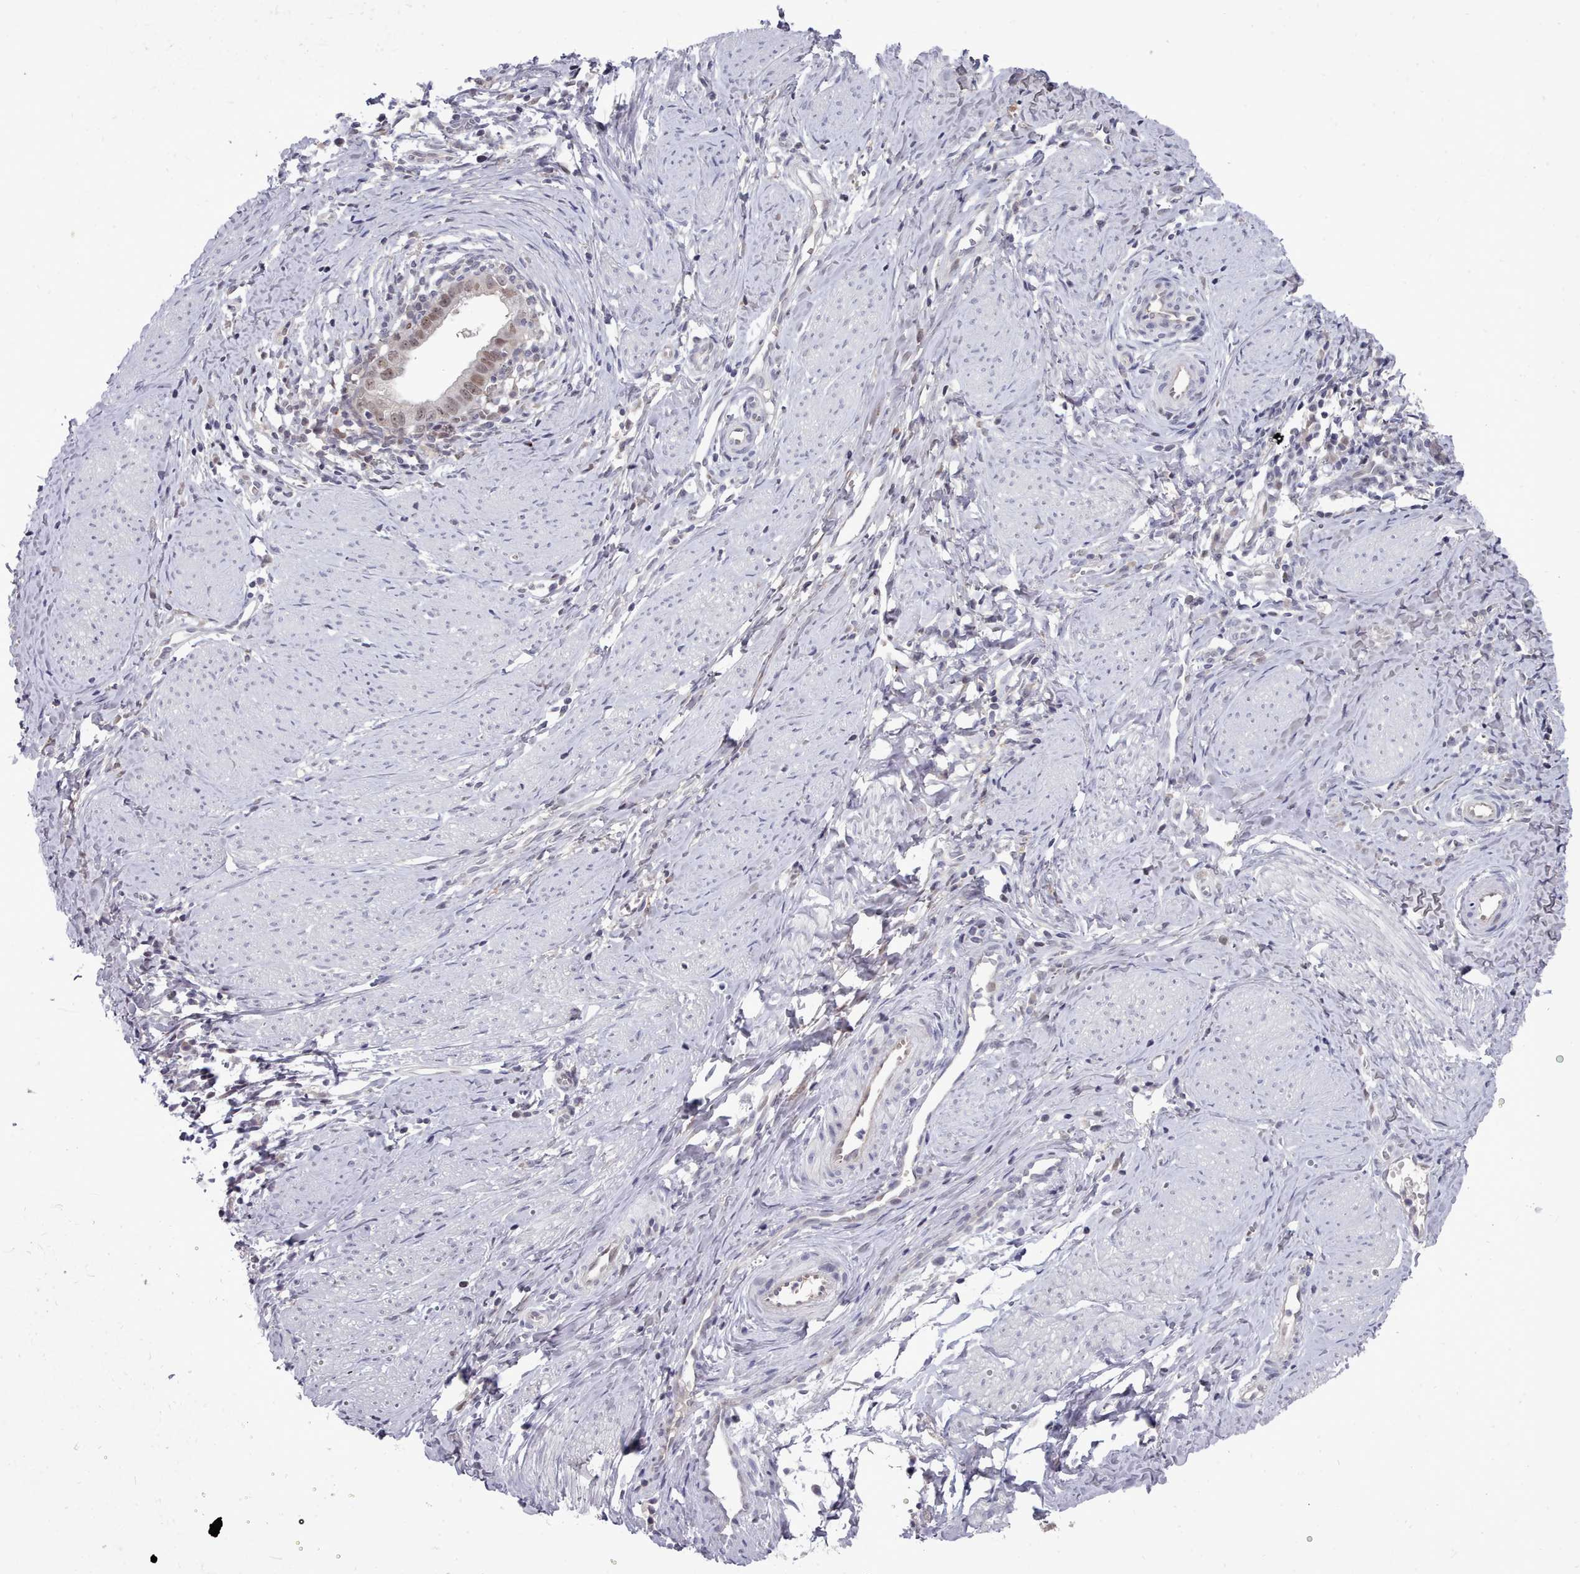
{"staining": {"intensity": "moderate", "quantity": "<25%", "location": "nuclear"}, "tissue": "cervical cancer", "cell_type": "Tumor cells", "image_type": "cancer", "snomed": [{"axis": "morphology", "description": "Adenocarcinoma, NOS"}, {"axis": "topography", "description": "Cervix"}], "caption": "Adenocarcinoma (cervical) stained for a protein (brown) demonstrates moderate nuclear positive positivity in approximately <25% of tumor cells.", "gene": "GINS1", "patient": {"sex": "female", "age": 36}}